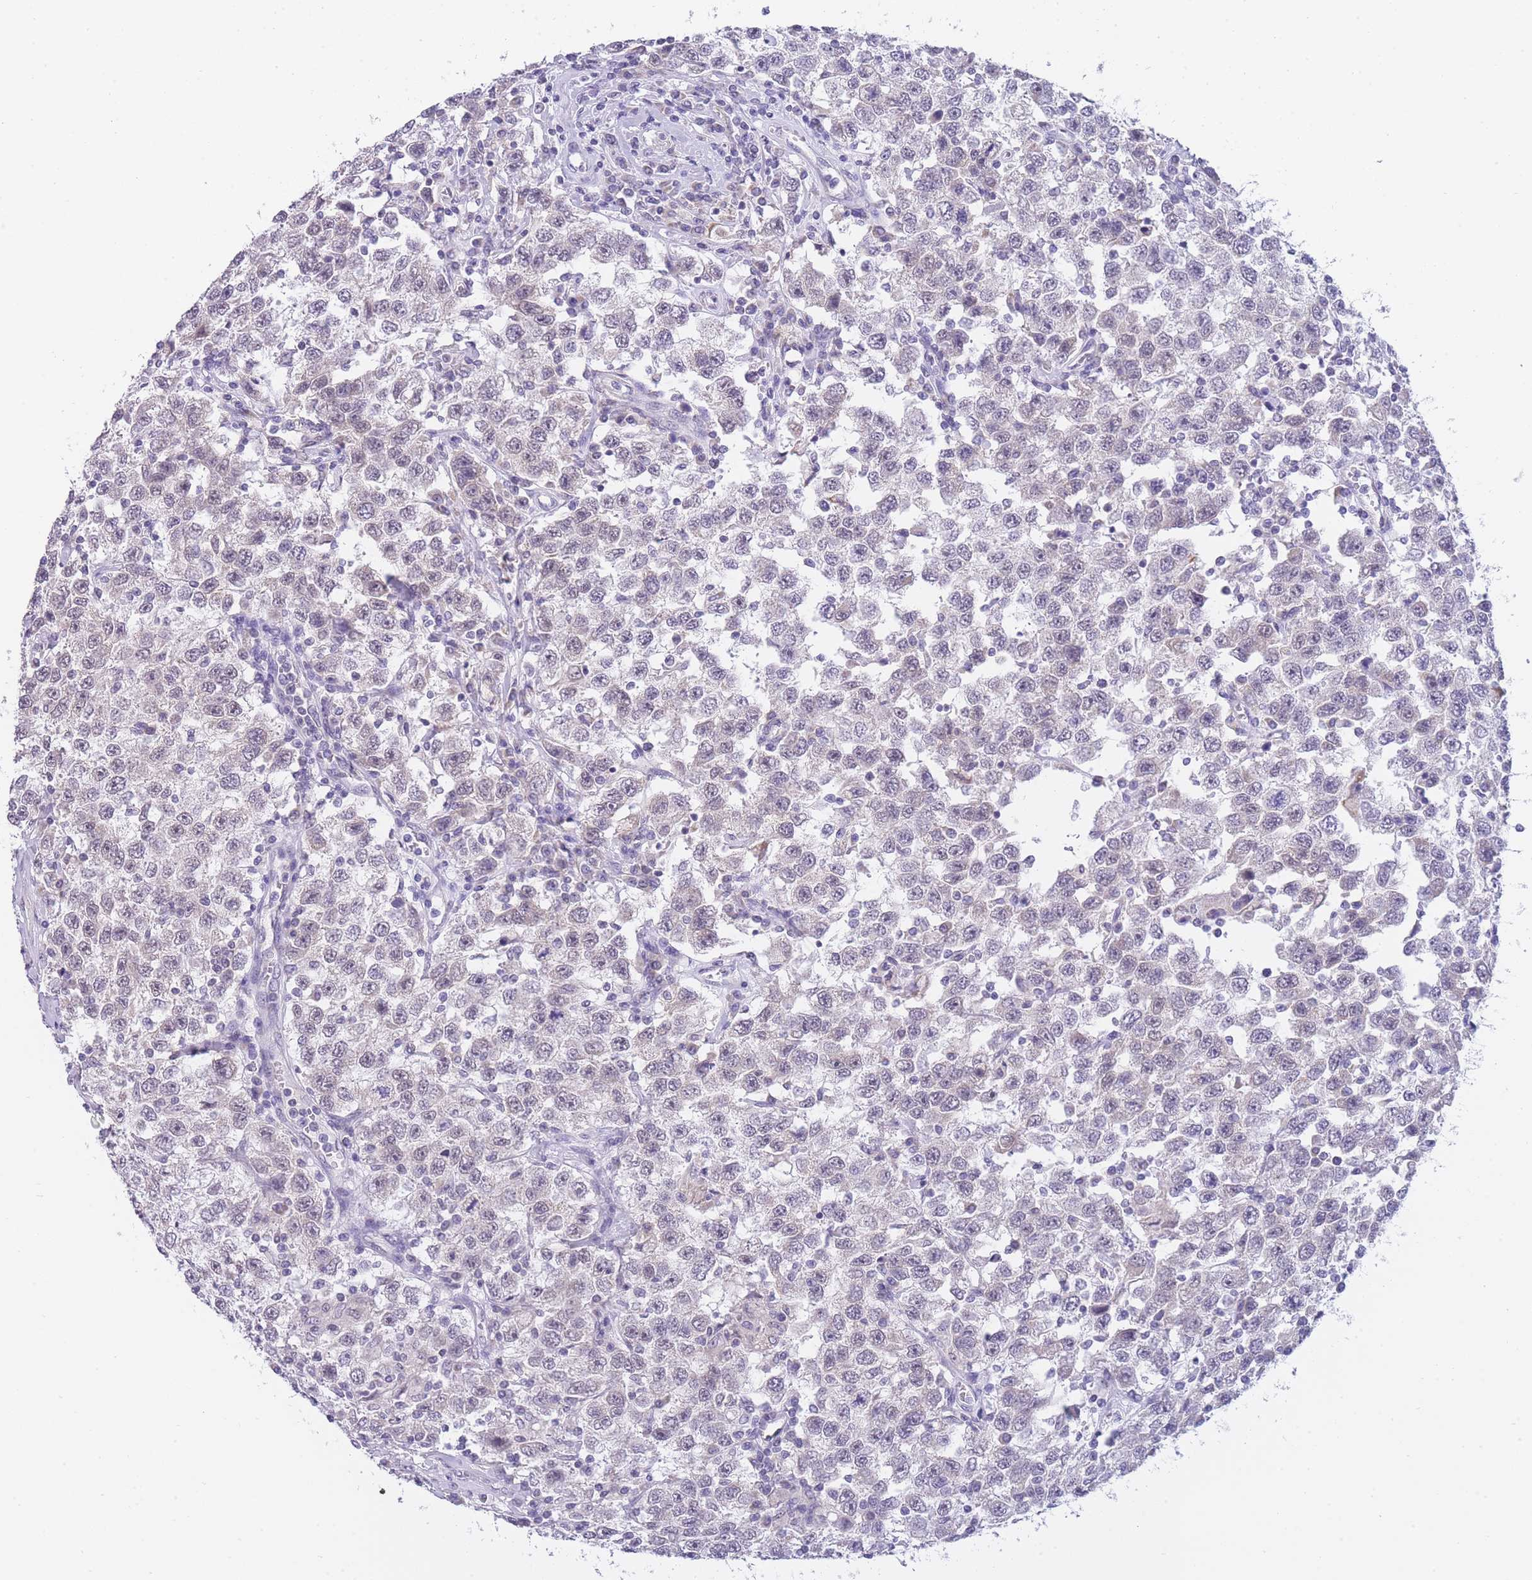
{"staining": {"intensity": "weak", "quantity": "25%-75%", "location": "nuclear"}, "tissue": "testis cancer", "cell_type": "Tumor cells", "image_type": "cancer", "snomed": [{"axis": "morphology", "description": "Seminoma, NOS"}, {"axis": "topography", "description": "Testis"}], "caption": "A histopathology image of human testis cancer (seminoma) stained for a protein reveals weak nuclear brown staining in tumor cells.", "gene": "FRAT2", "patient": {"sex": "male", "age": 41}}